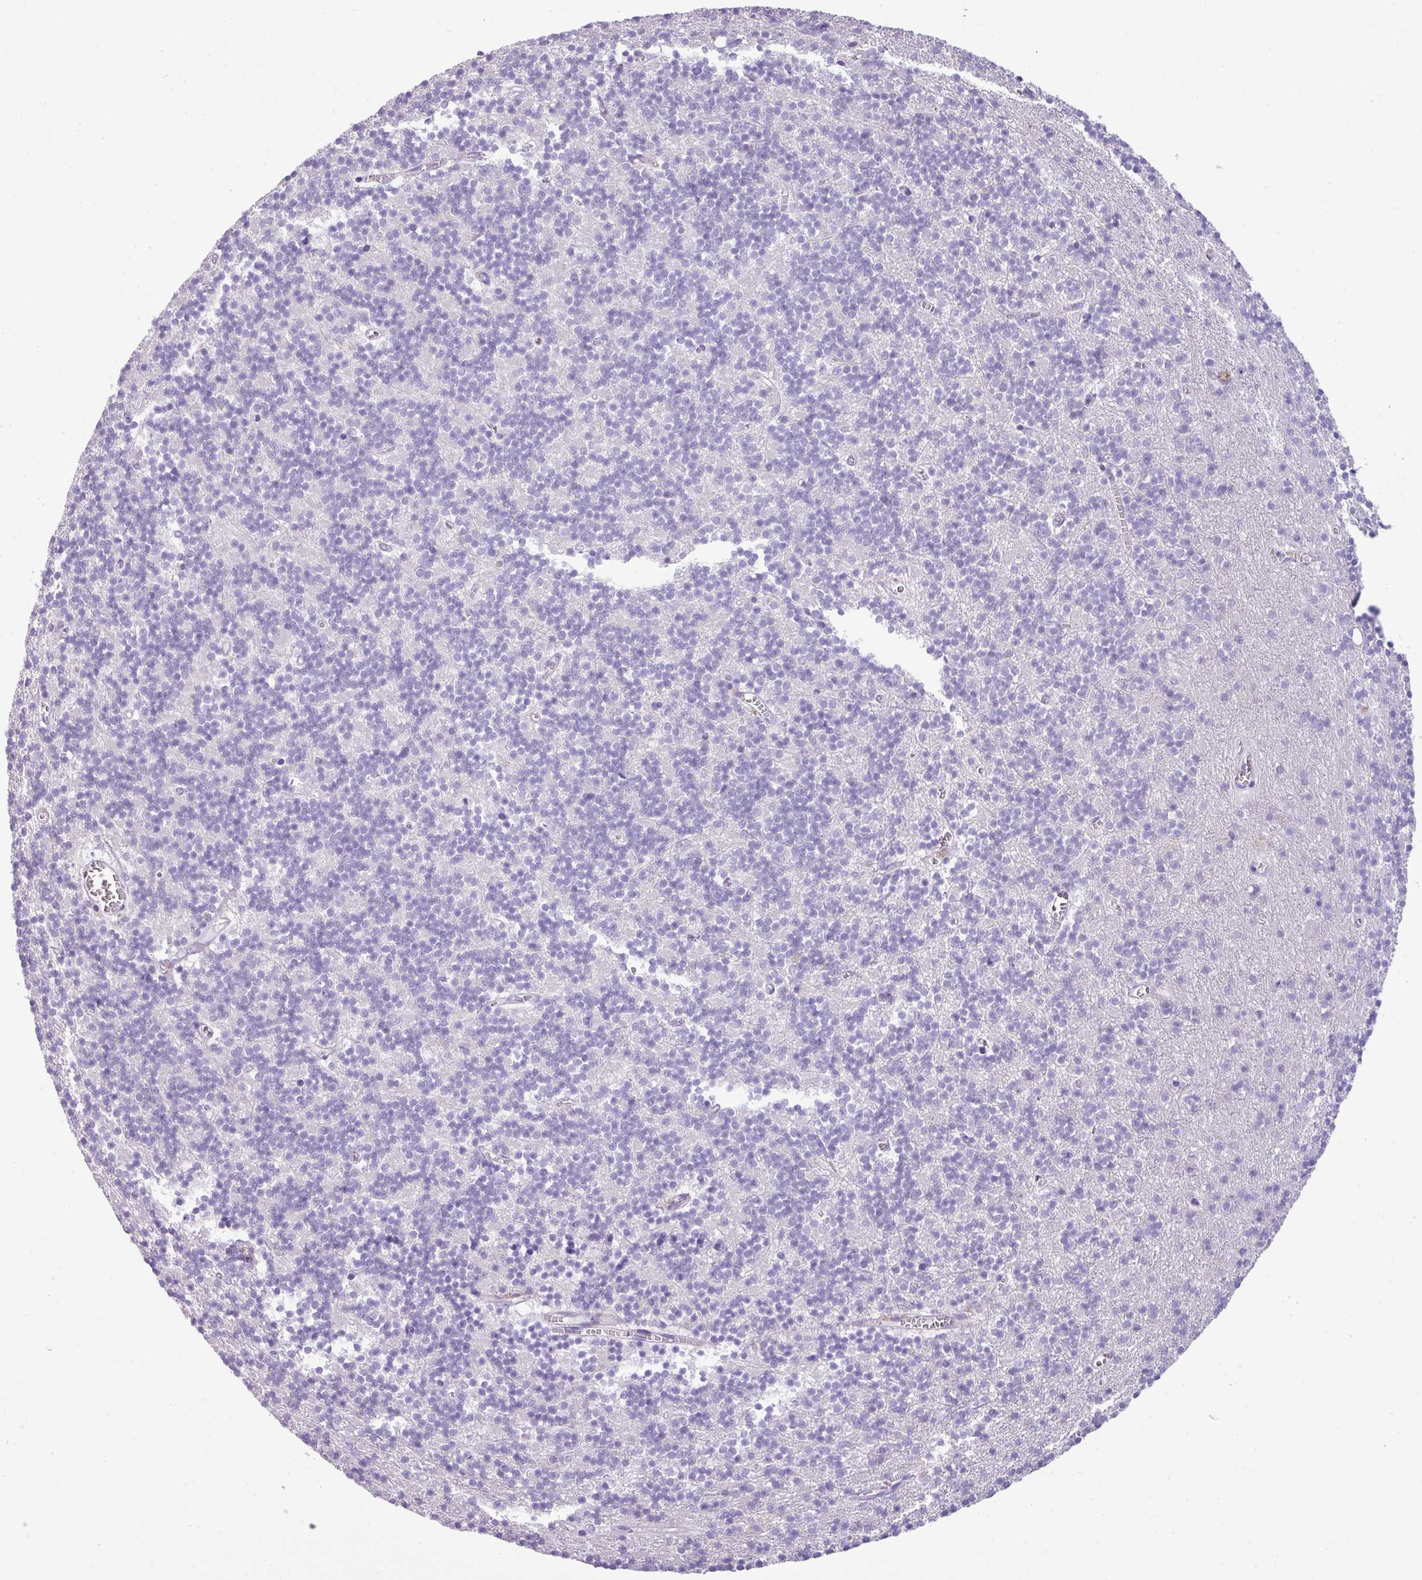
{"staining": {"intensity": "negative", "quantity": "none", "location": "none"}, "tissue": "cerebellum", "cell_type": "Cells in granular layer", "image_type": "normal", "snomed": [{"axis": "morphology", "description": "Normal tissue, NOS"}, {"axis": "topography", "description": "Cerebellum"}], "caption": "Cells in granular layer are negative for protein expression in unremarkable human cerebellum. (DAB (3,3'-diaminobenzidine) immunohistochemistry, high magnification).", "gene": "ENSG00000273748", "patient": {"sex": "male", "age": 54}}